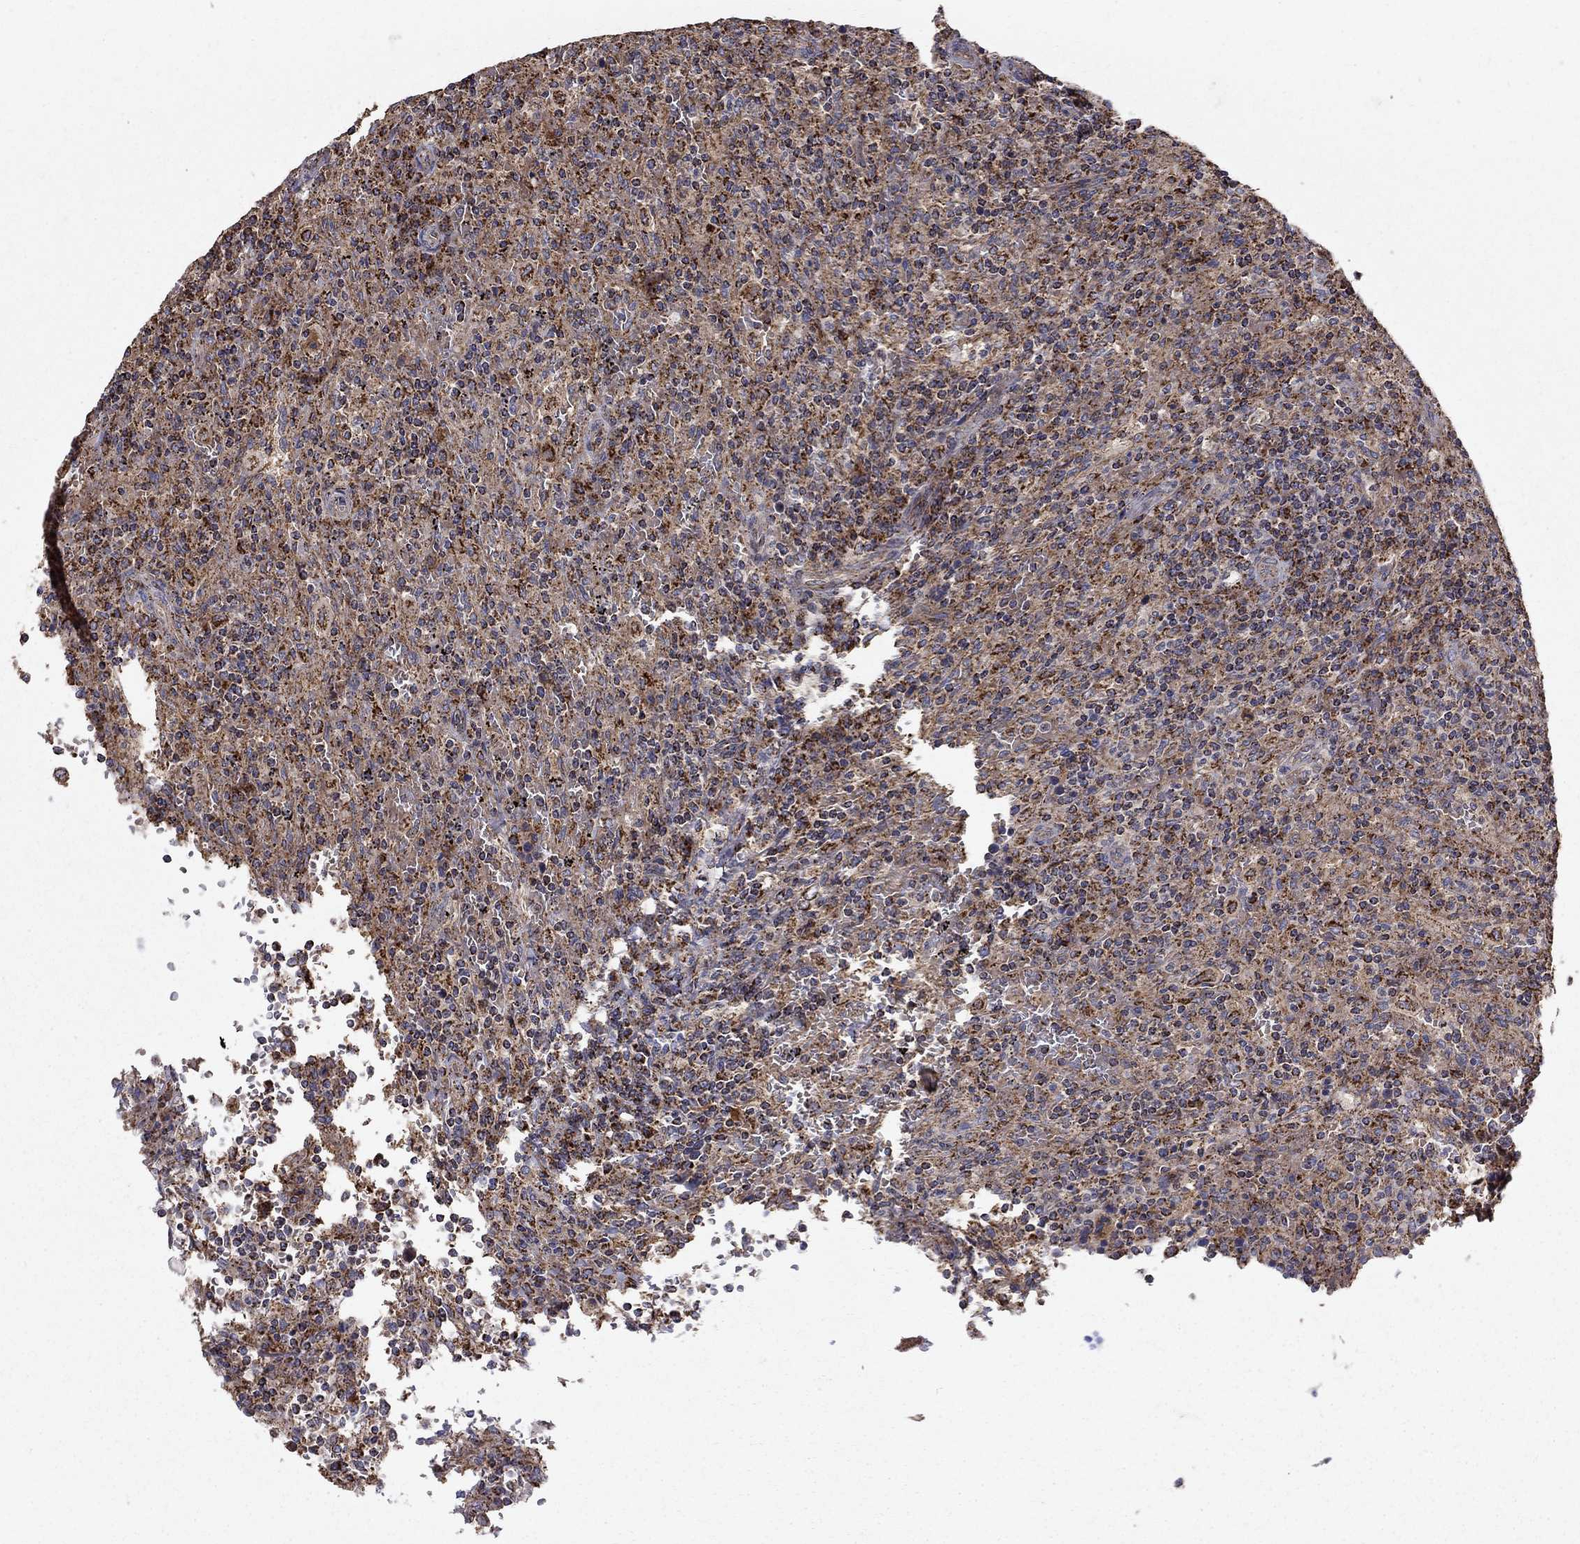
{"staining": {"intensity": "moderate", "quantity": "25%-75%", "location": "cytoplasmic/membranous"}, "tissue": "lymphoma", "cell_type": "Tumor cells", "image_type": "cancer", "snomed": [{"axis": "morphology", "description": "Malignant lymphoma, non-Hodgkin's type, Low grade"}, {"axis": "topography", "description": "Spleen"}], "caption": "A brown stain labels moderate cytoplasmic/membranous expression of a protein in human lymphoma tumor cells.", "gene": "NDUFS8", "patient": {"sex": "male", "age": 62}}